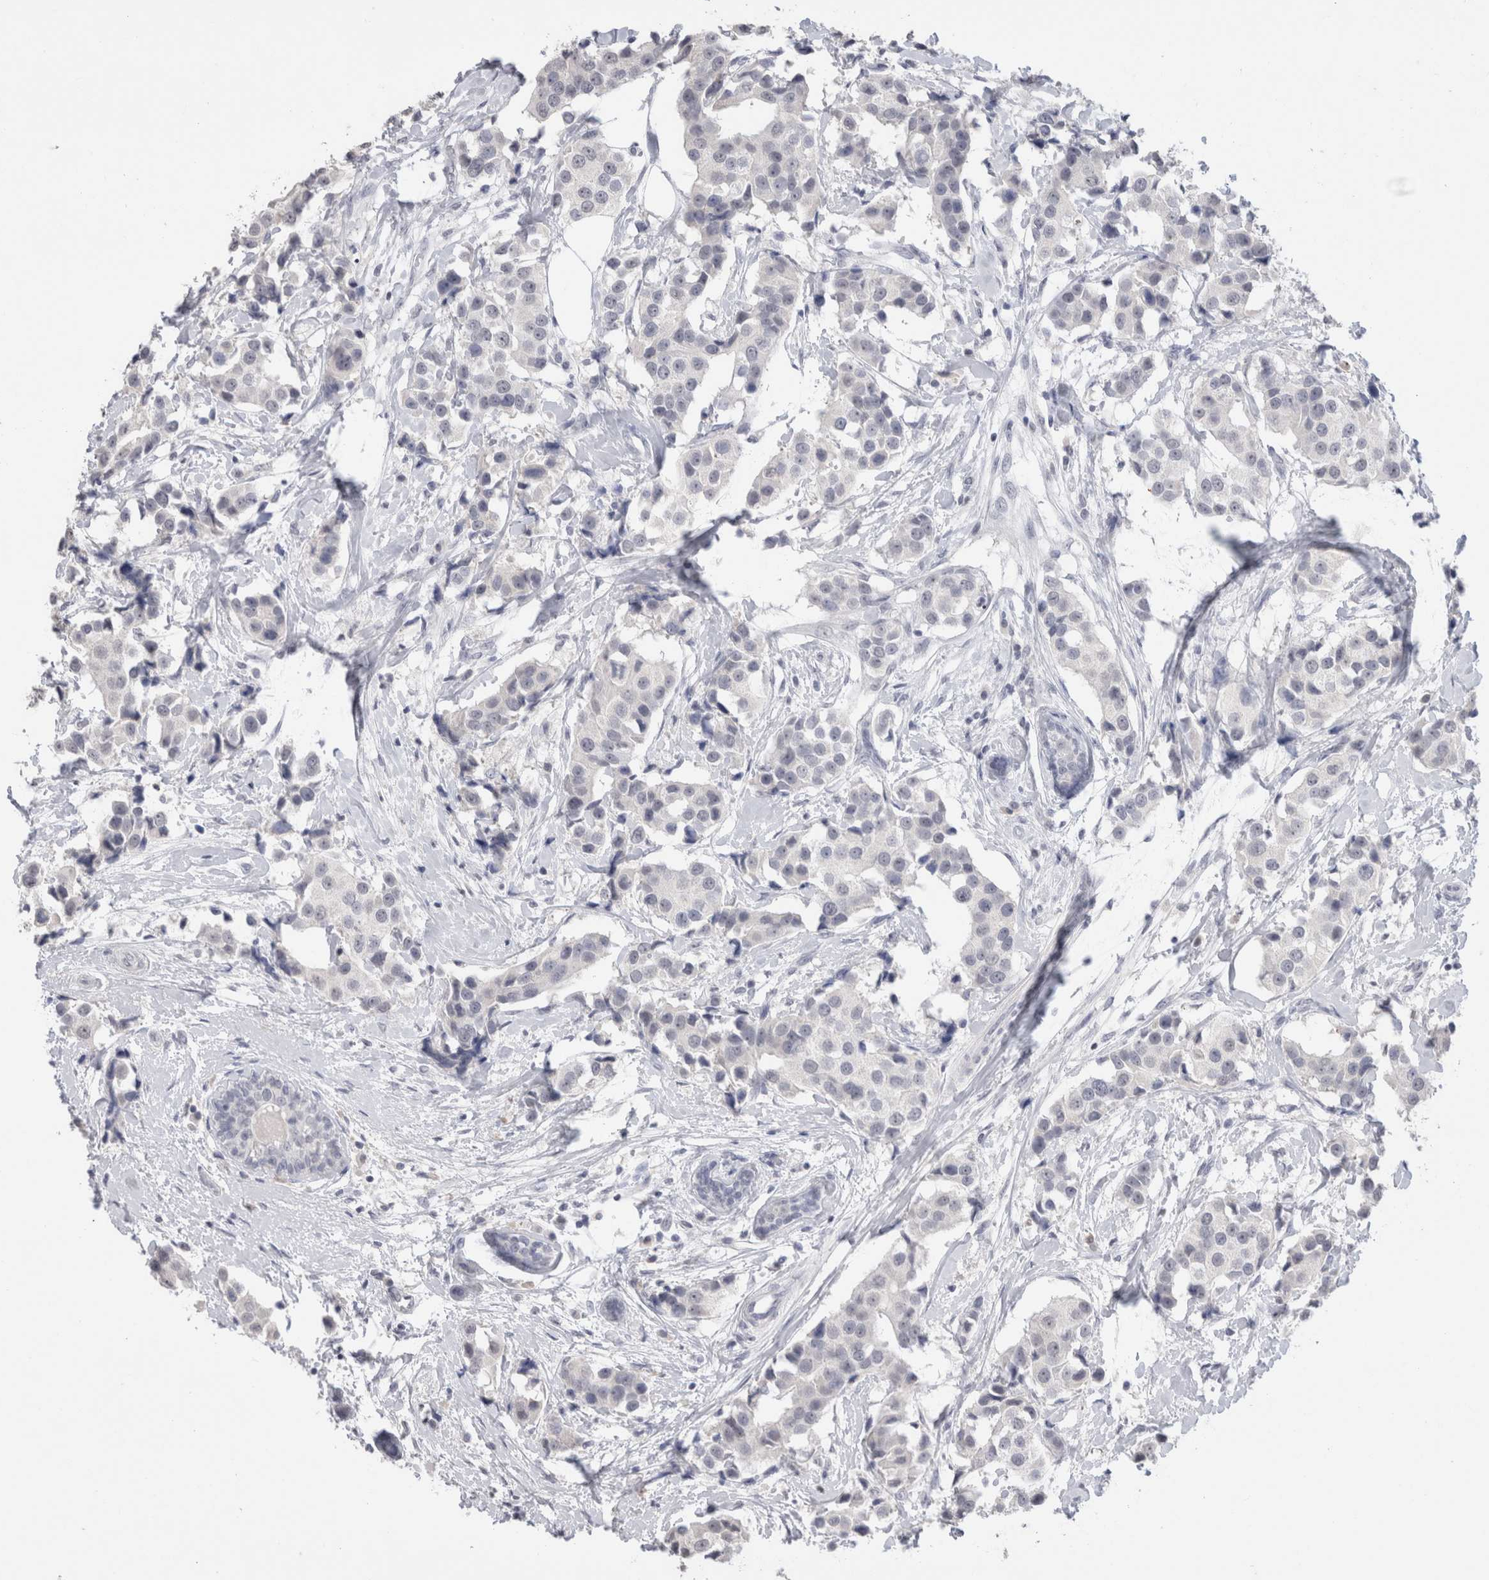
{"staining": {"intensity": "negative", "quantity": "none", "location": "none"}, "tissue": "breast cancer", "cell_type": "Tumor cells", "image_type": "cancer", "snomed": [{"axis": "morphology", "description": "Normal tissue, NOS"}, {"axis": "morphology", "description": "Duct carcinoma"}, {"axis": "topography", "description": "Breast"}], "caption": "Immunohistochemistry (IHC) of human breast infiltrating ductal carcinoma shows no staining in tumor cells.", "gene": "CADM3", "patient": {"sex": "female", "age": 39}}